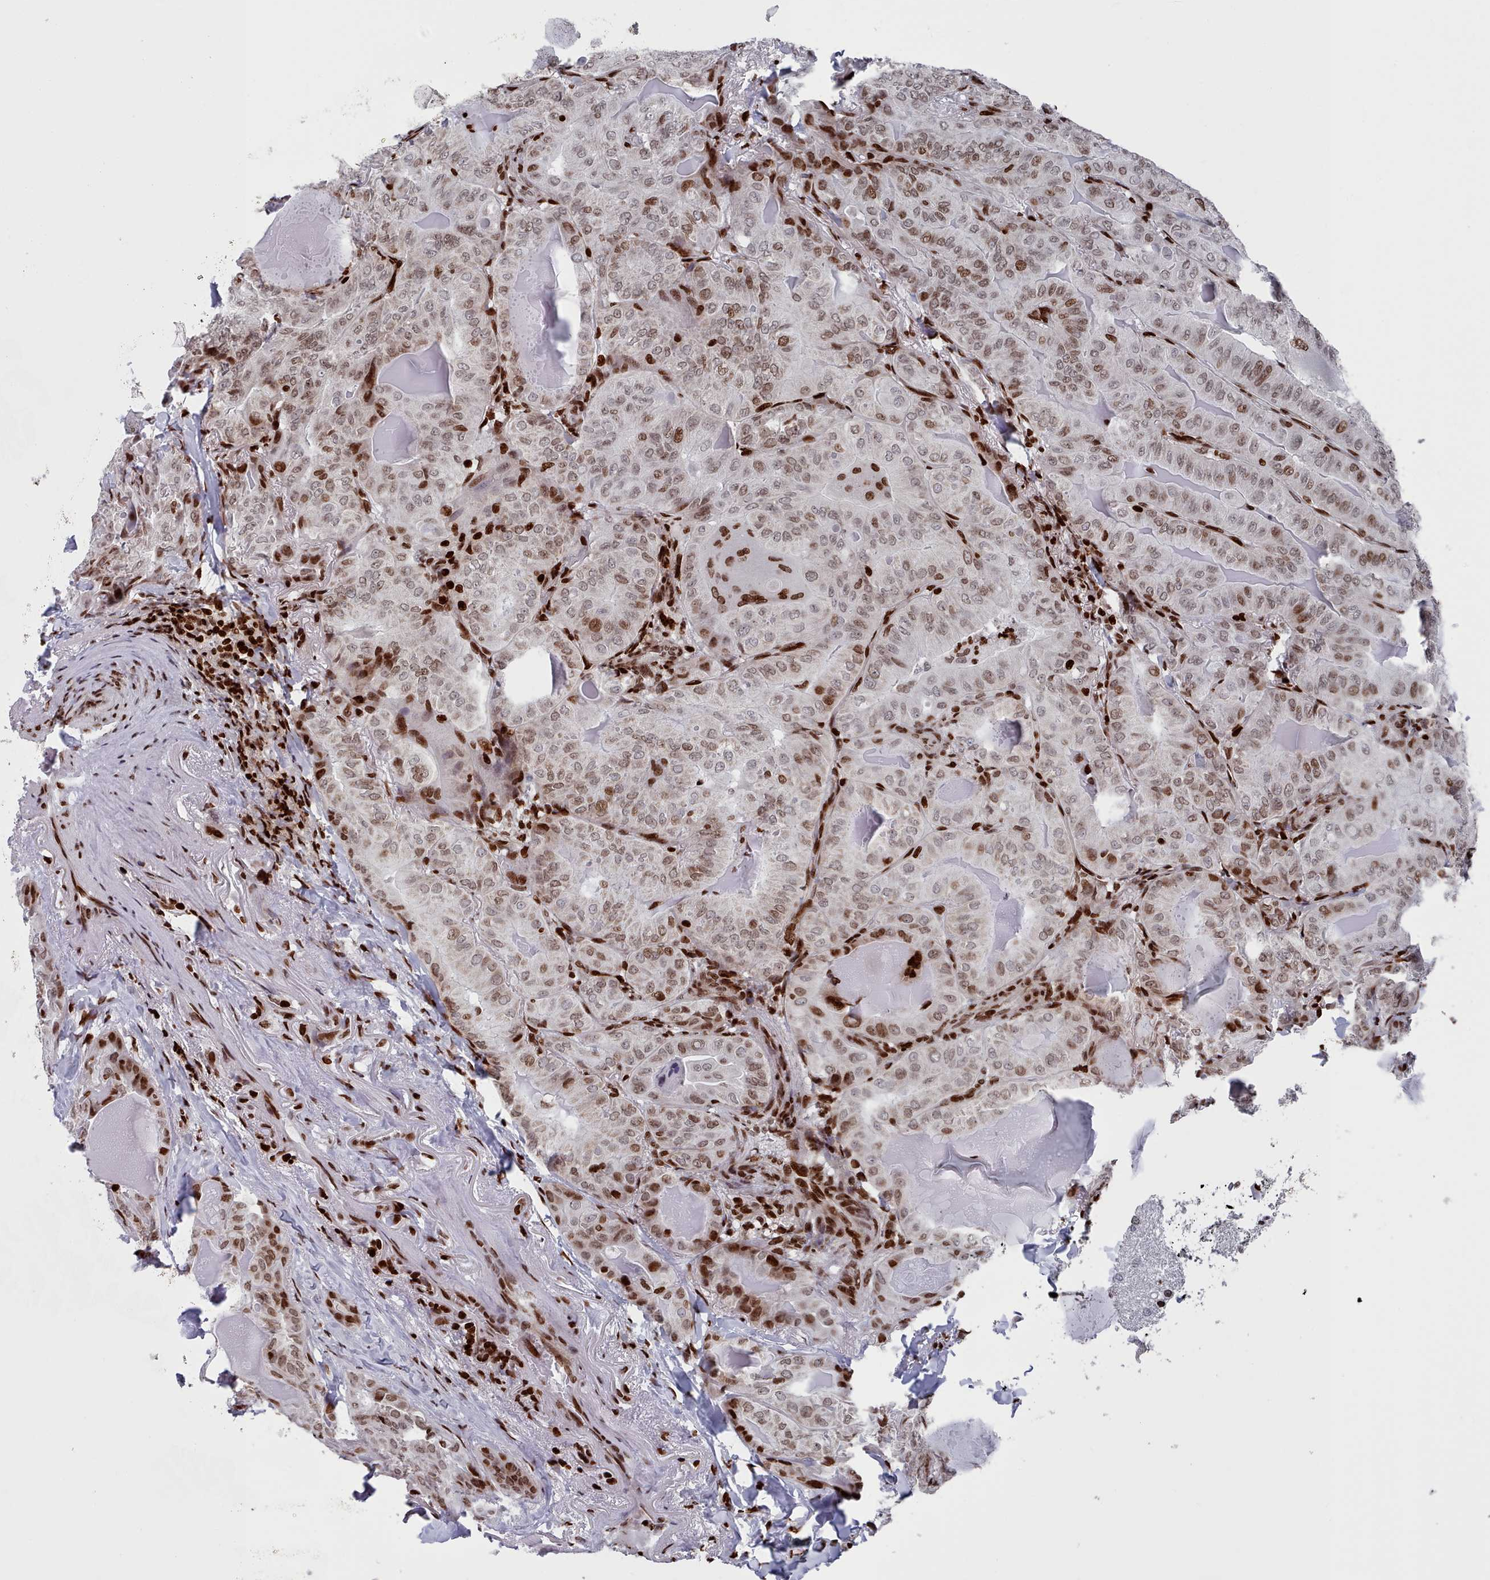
{"staining": {"intensity": "moderate", "quantity": ">75%", "location": "nuclear"}, "tissue": "thyroid cancer", "cell_type": "Tumor cells", "image_type": "cancer", "snomed": [{"axis": "morphology", "description": "Papillary adenocarcinoma, NOS"}, {"axis": "topography", "description": "Thyroid gland"}], "caption": "Immunohistochemistry micrograph of neoplastic tissue: human thyroid papillary adenocarcinoma stained using IHC reveals medium levels of moderate protein expression localized specifically in the nuclear of tumor cells, appearing as a nuclear brown color.", "gene": "PCDHB12", "patient": {"sex": "female", "age": 68}}